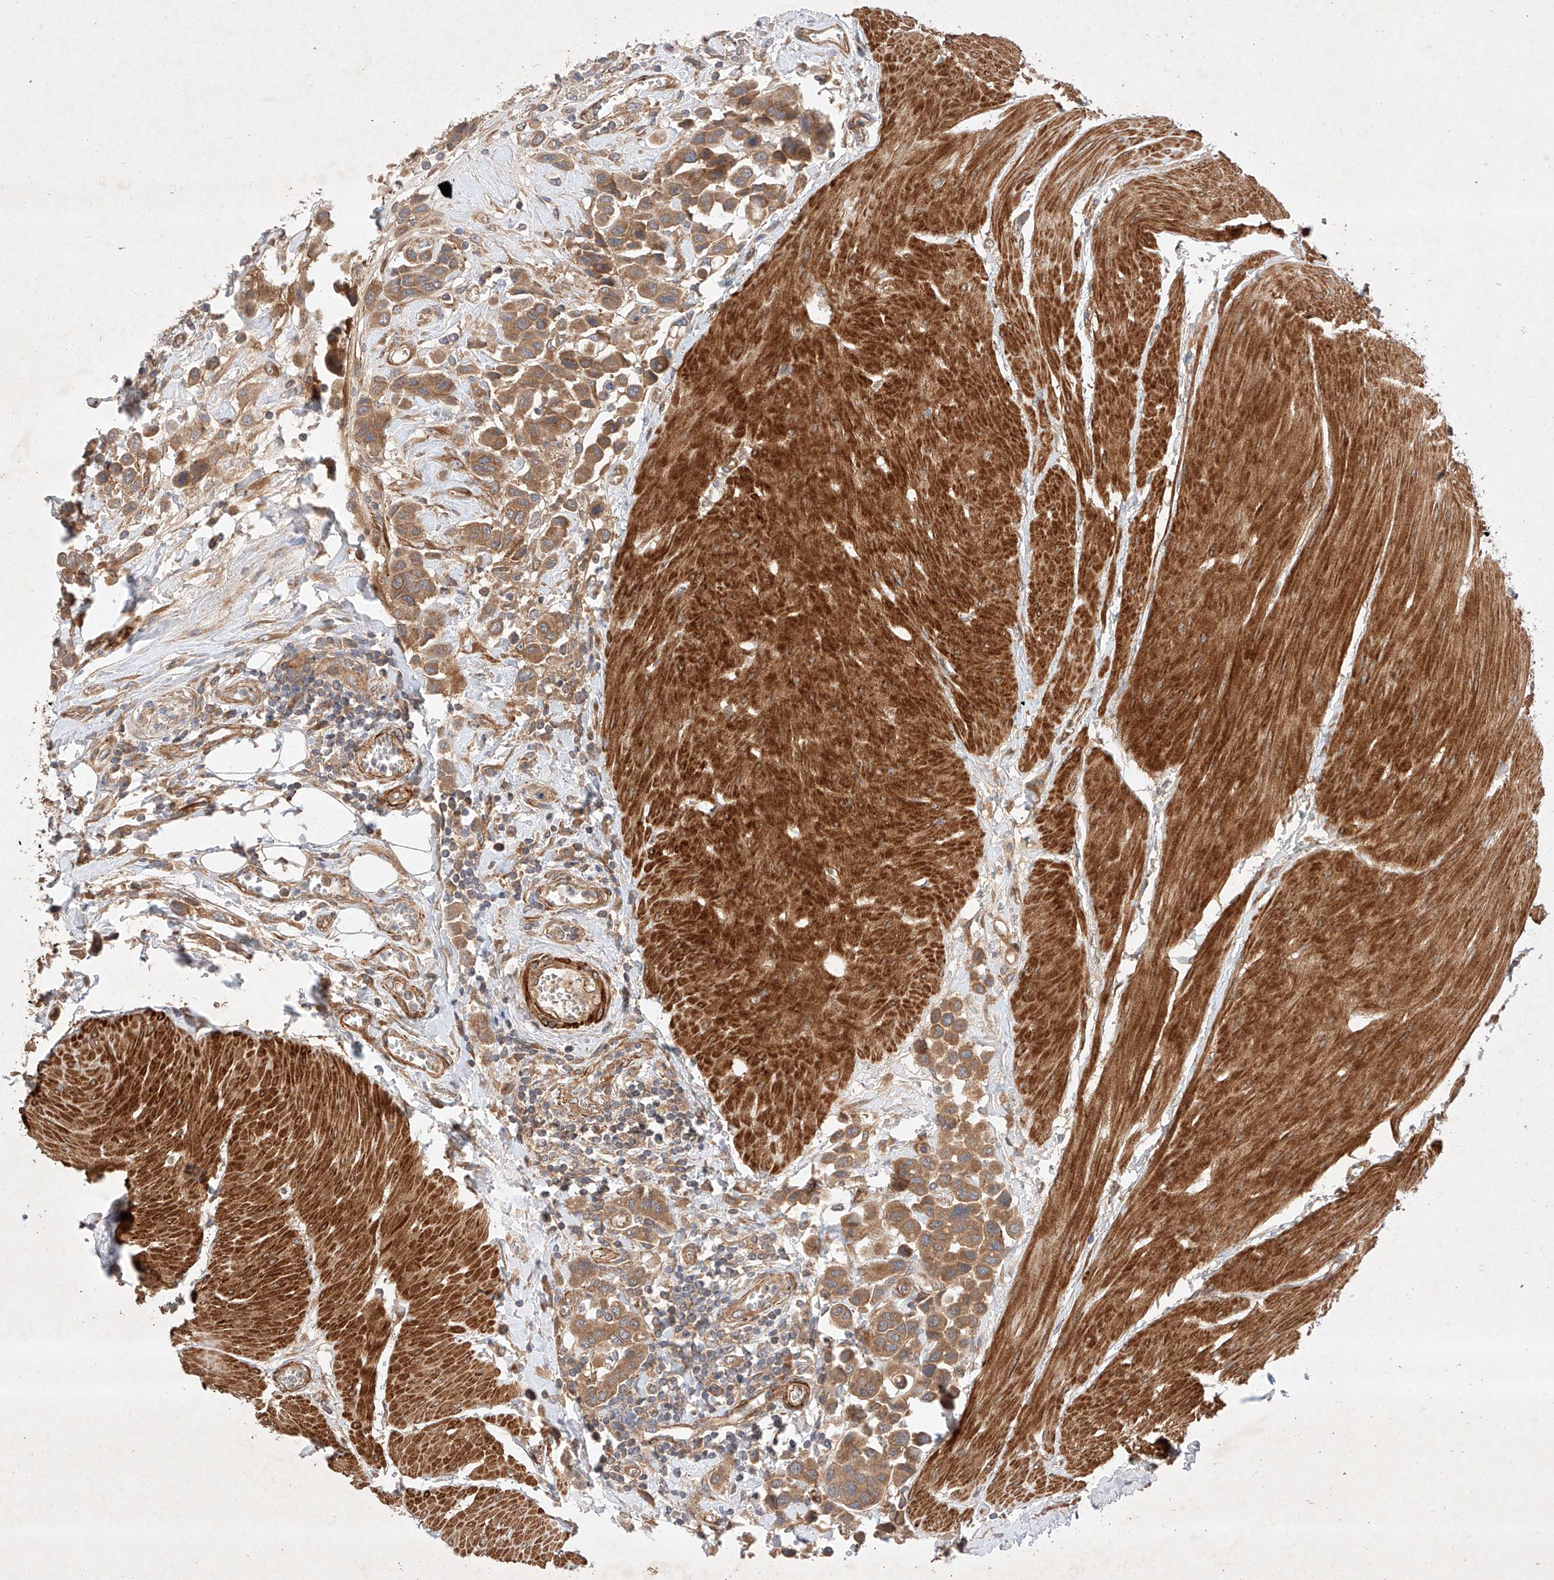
{"staining": {"intensity": "moderate", "quantity": ">75%", "location": "cytoplasmic/membranous"}, "tissue": "urothelial cancer", "cell_type": "Tumor cells", "image_type": "cancer", "snomed": [{"axis": "morphology", "description": "Urothelial carcinoma, High grade"}, {"axis": "topography", "description": "Urinary bladder"}], "caption": "This micrograph demonstrates high-grade urothelial carcinoma stained with immunohistochemistry (IHC) to label a protein in brown. The cytoplasmic/membranous of tumor cells show moderate positivity for the protein. Nuclei are counter-stained blue.", "gene": "RAB23", "patient": {"sex": "male", "age": 50}}